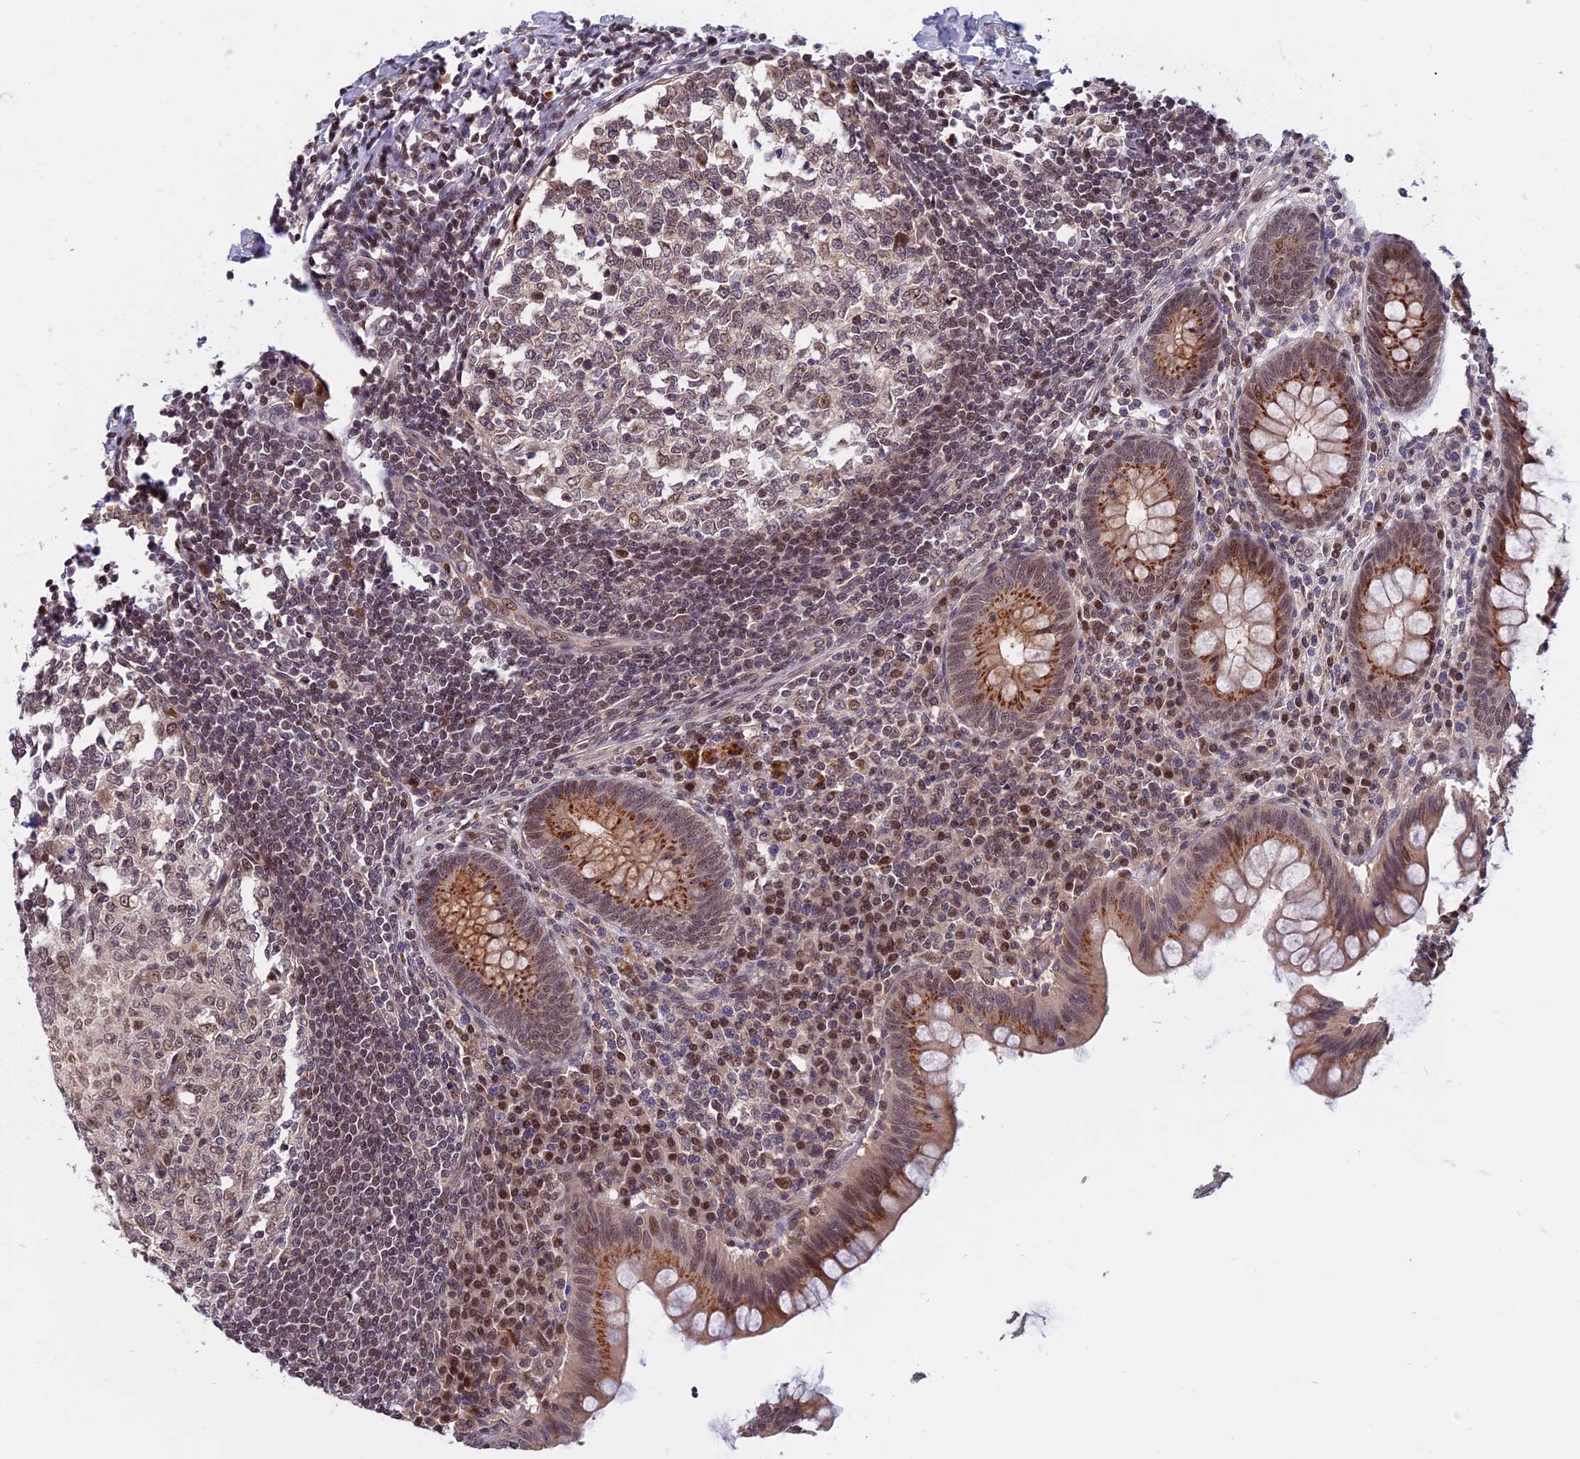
{"staining": {"intensity": "moderate", "quantity": ">75%", "location": "cytoplasmic/membranous,nuclear"}, "tissue": "appendix", "cell_type": "Glandular cells", "image_type": "normal", "snomed": [{"axis": "morphology", "description": "Normal tissue, NOS"}, {"axis": "topography", "description": "Appendix"}], "caption": "Immunohistochemical staining of benign appendix reveals >75% levels of moderate cytoplasmic/membranous,nuclear protein expression in about >75% of glandular cells.", "gene": "CCDC113", "patient": {"sex": "female", "age": 33}}